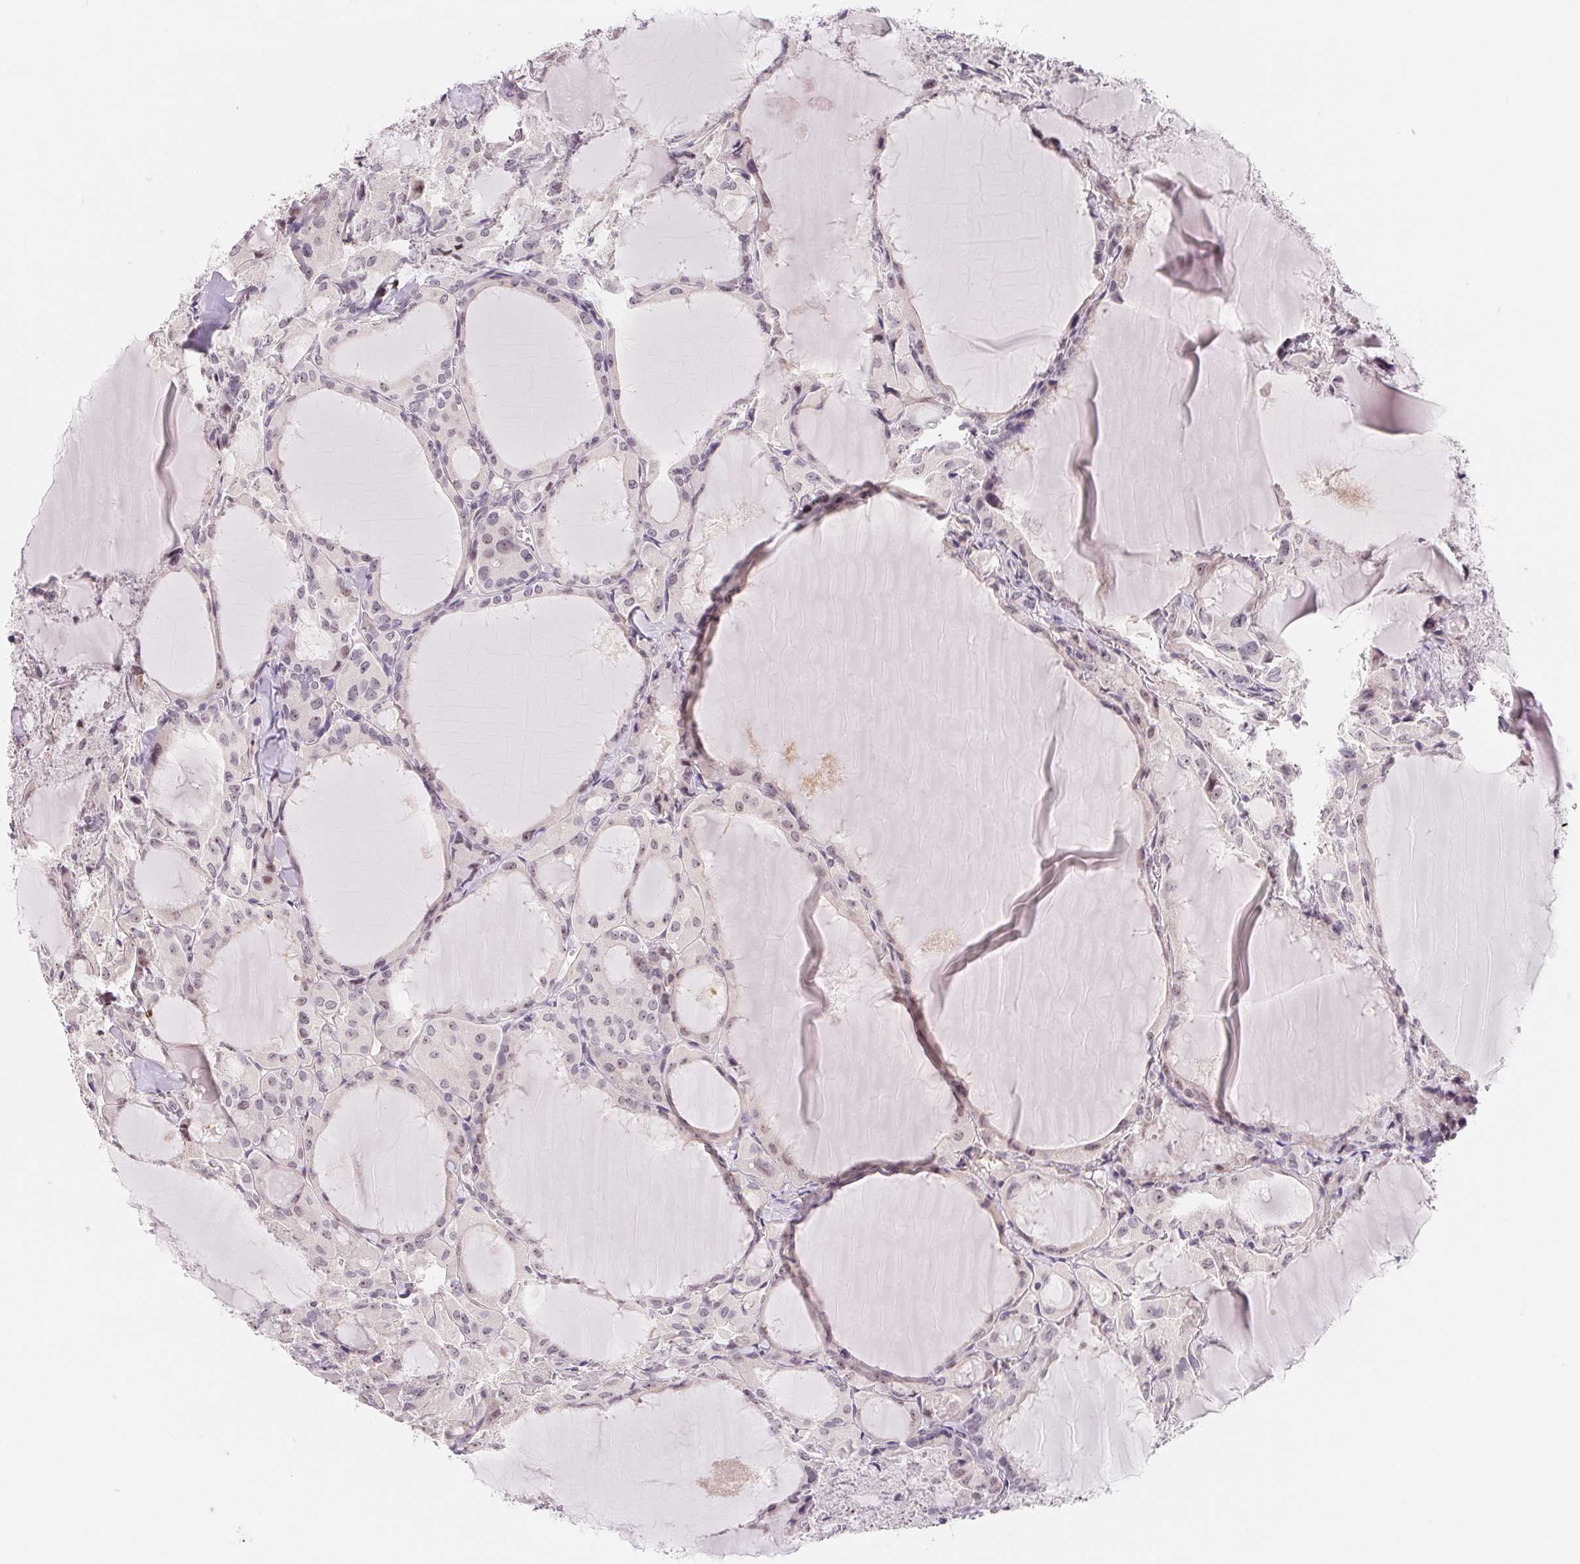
{"staining": {"intensity": "moderate", "quantity": "<25%", "location": "nuclear"}, "tissue": "thyroid cancer", "cell_type": "Tumor cells", "image_type": "cancer", "snomed": [{"axis": "morphology", "description": "Papillary adenocarcinoma, NOS"}, {"axis": "topography", "description": "Thyroid gland"}], "caption": "Immunohistochemical staining of thyroid cancer demonstrates low levels of moderate nuclear protein staining in about <25% of tumor cells.", "gene": "LCA5L", "patient": {"sex": "male", "age": 87}}